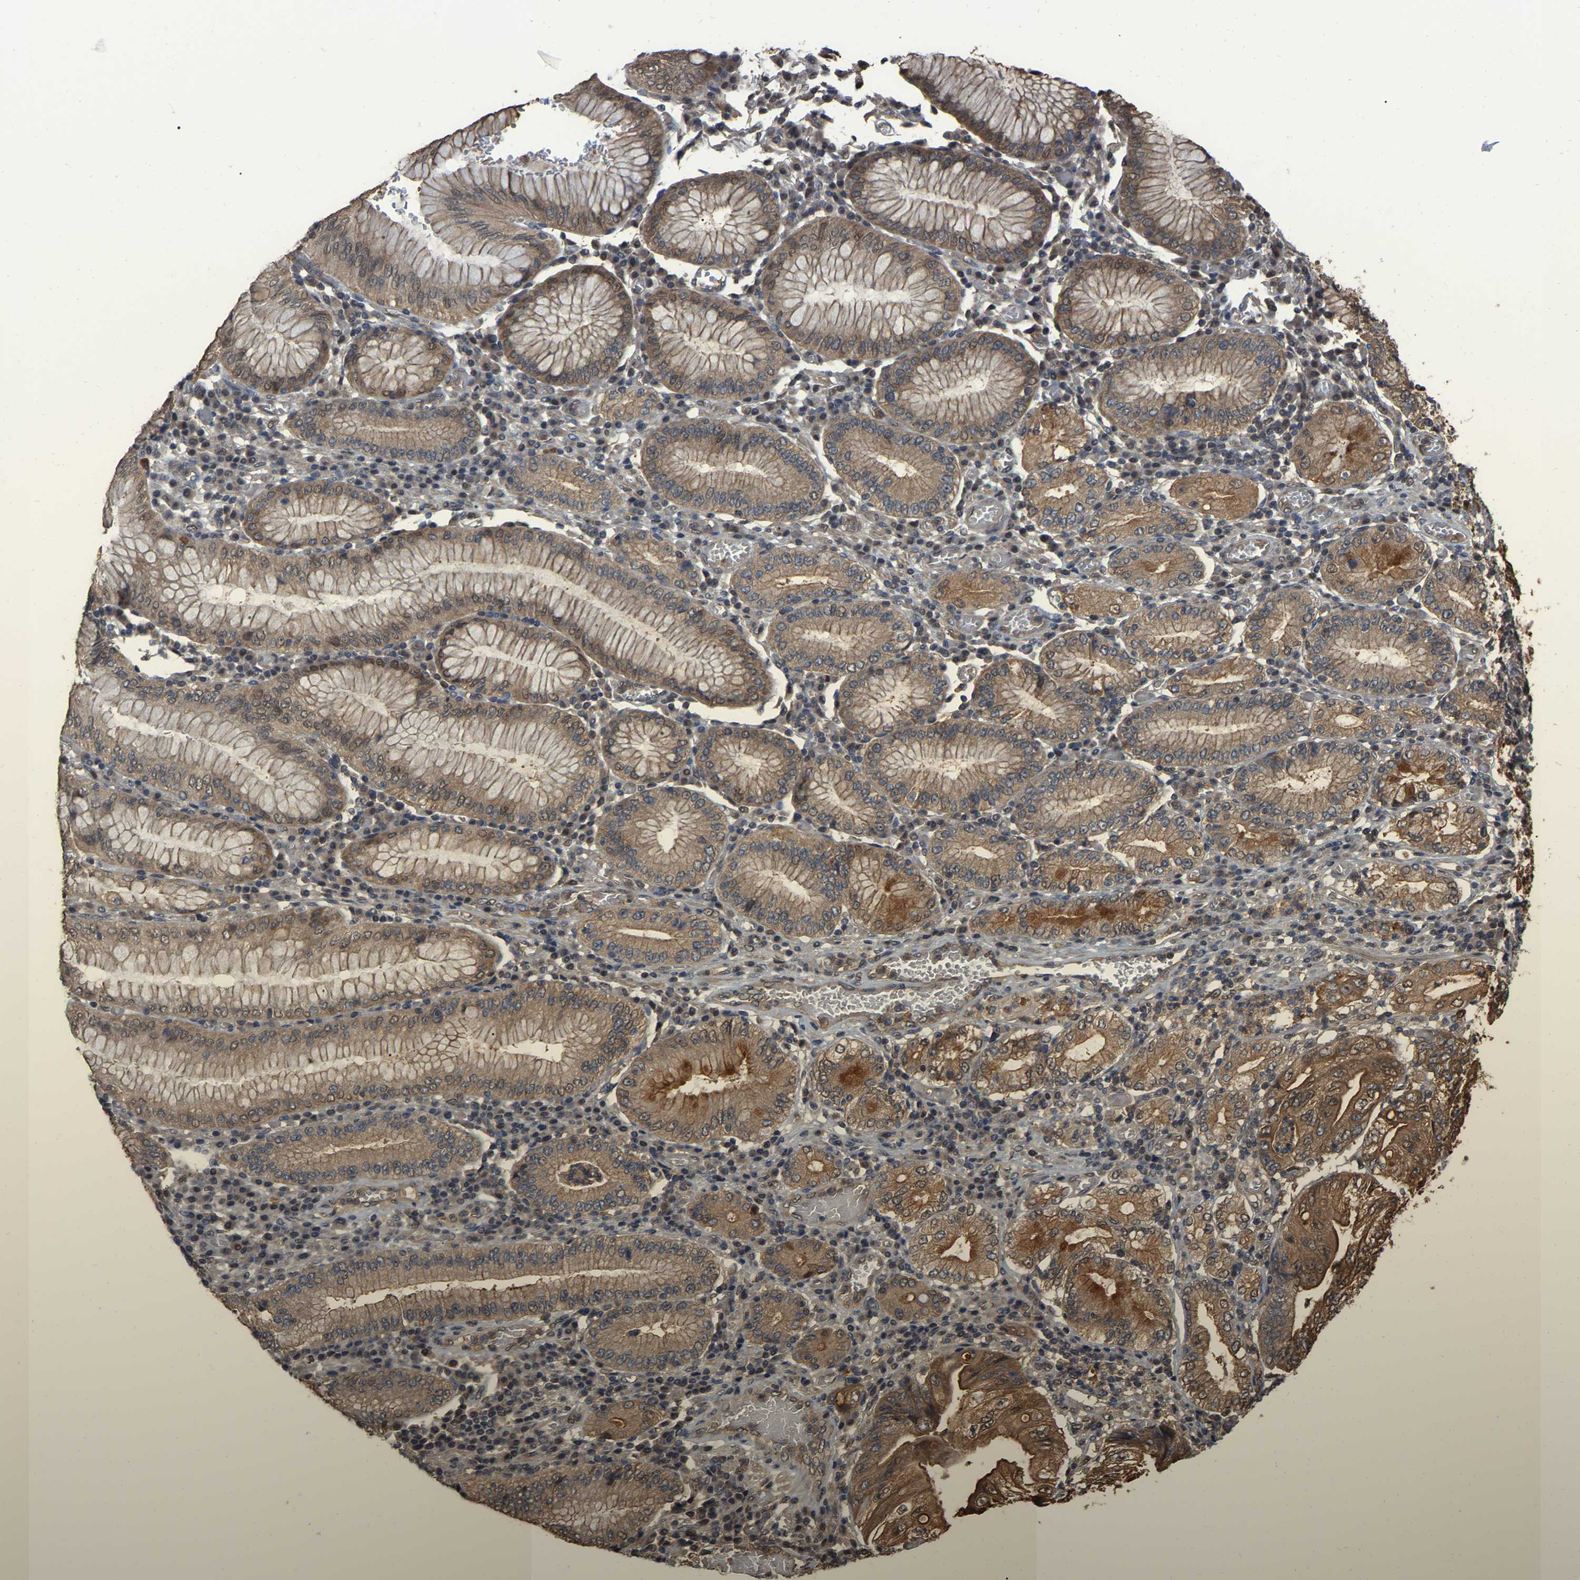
{"staining": {"intensity": "moderate", "quantity": ">75%", "location": "cytoplasmic/membranous"}, "tissue": "stomach cancer", "cell_type": "Tumor cells", "image_type": "cancer", "snomed": [{"axis": "morphology", "description": "Adenocarcinoma, NOS"}, {"axis": "topography", "description": "Stomach"}], "caption": "A medium amount of moderate cytoplasmic/membranous expression is seen in approximately >75% of tumor cells in stomach cancer (adenocarcinoma) tissue.", "gene": "FAM219A", "patient": {"sex": "female", "age": 73}}